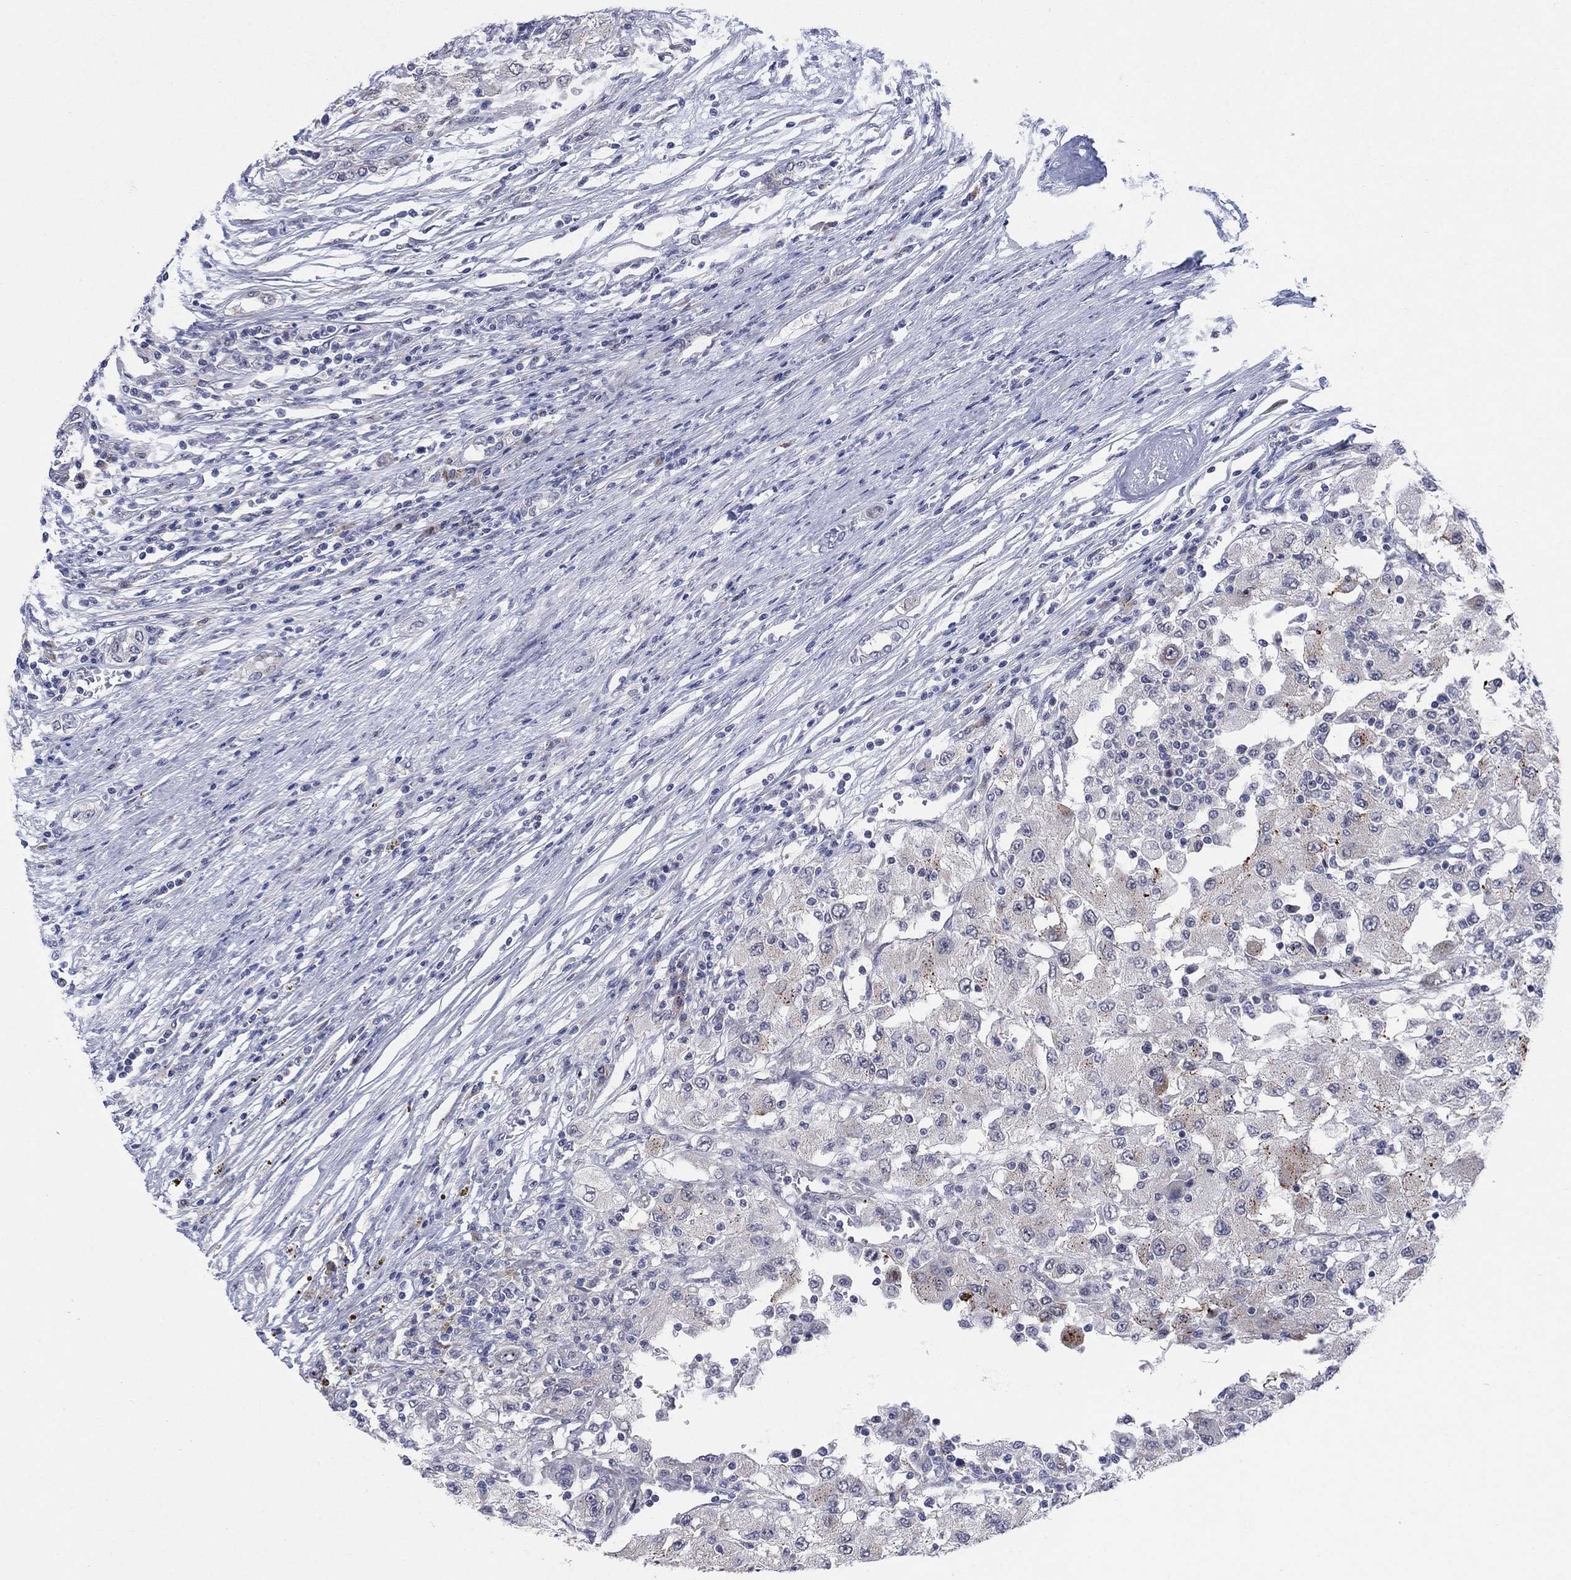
{"staining": {"intensity": "moderate", "quantity": "<25%", "location": "cytoplasmic/membranous"}, "tissue": "renal cancer", "cell_type": "Tumor cells", "image_type": "cancer", "snomed": [{"axis": "morphology", "description": "Adenocarcinoma, NOS"}, {"axis": "topography", "description": "Kidney"}], "caption": "Immunohistochemical staining of human renal adenocarcinoma reveals moderate cytoplasmic/membranous protein staining in about <25% of tumor cells. Using DAB (3,3'-diaminobenzidine) (brown) and hematoxylin (blue) stains, captured at high magnification using brightfield microscopy.", "gene": "SDC1", "patient": {"sex": "female", "age": 67}}